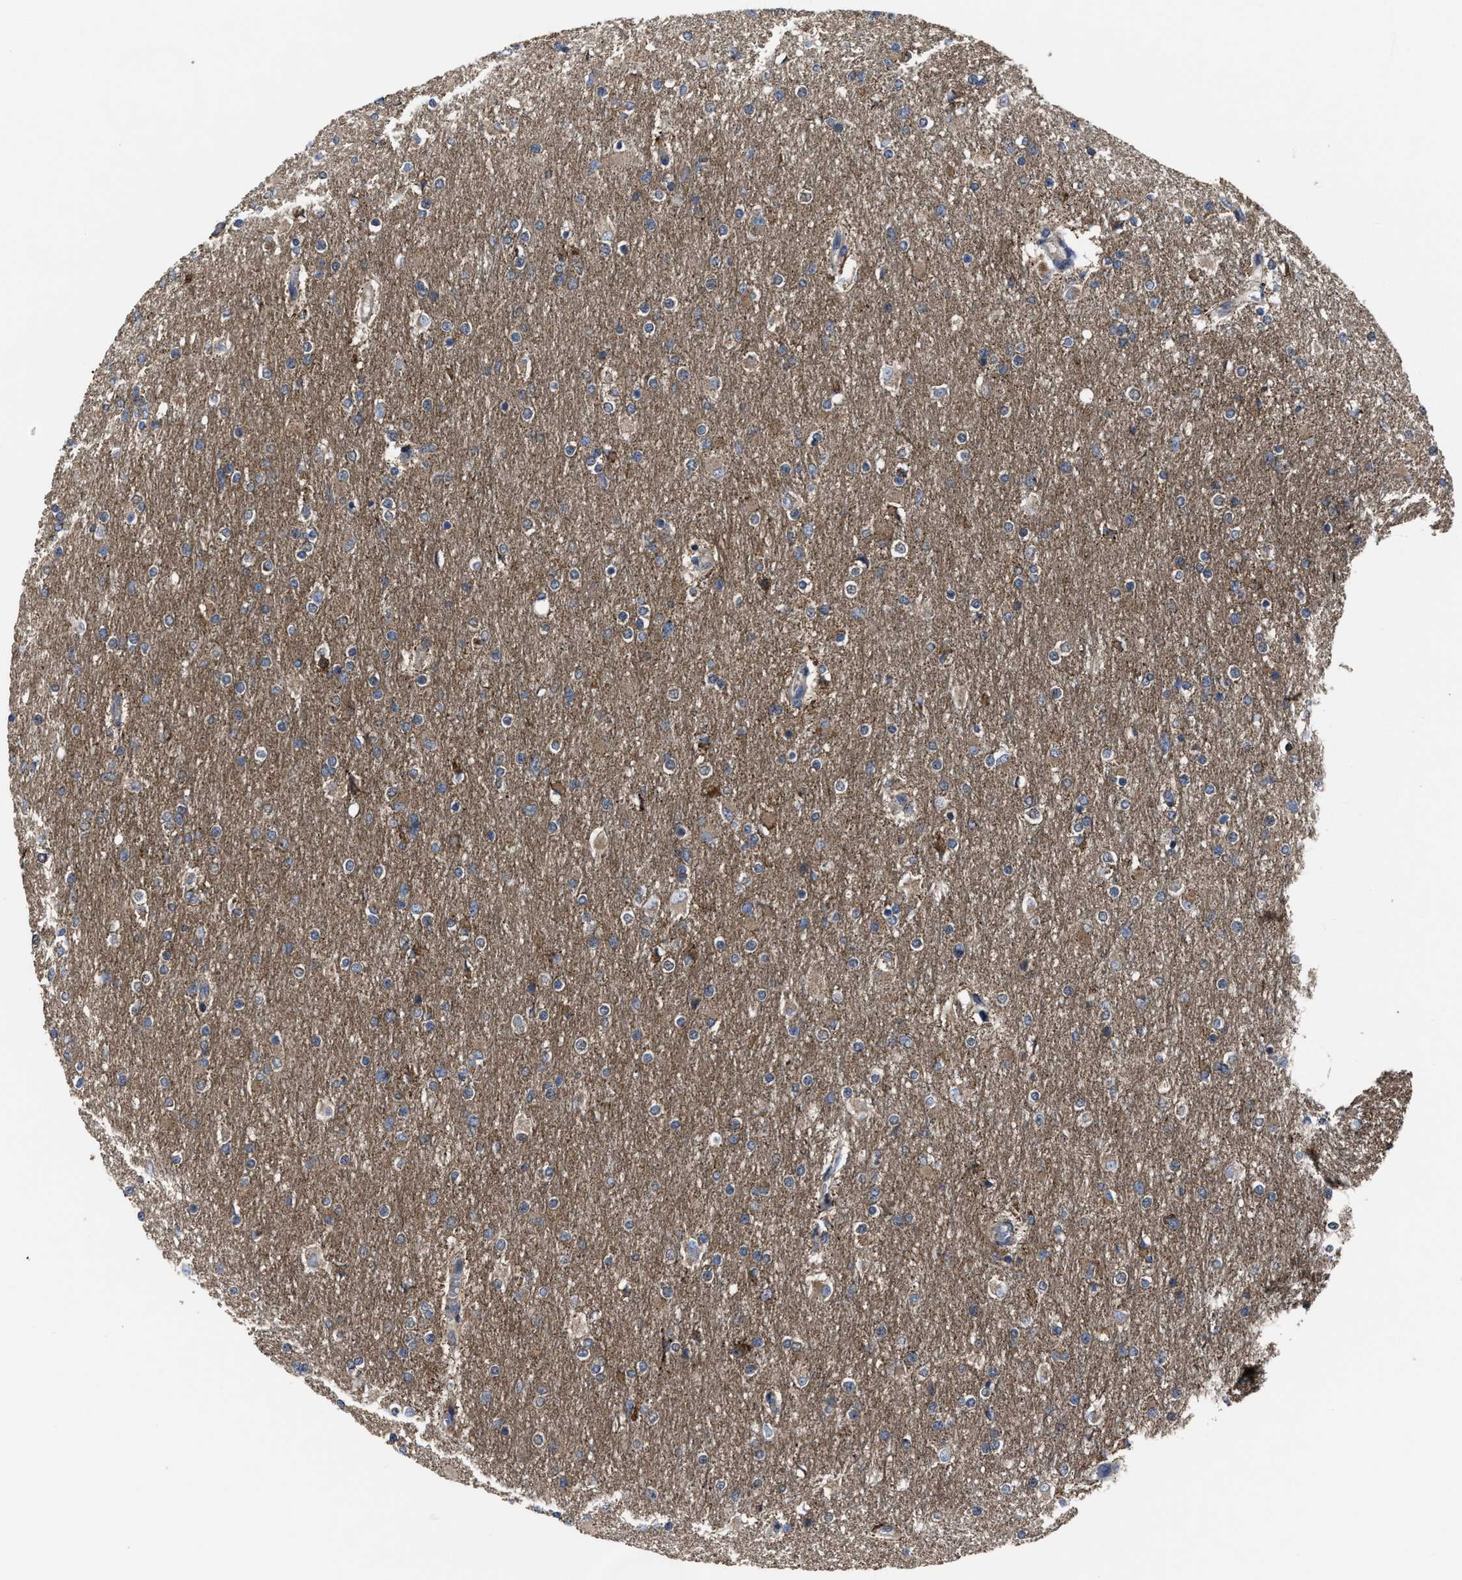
{"staining": {"intensity": "weak", "quantity": "25%-75%", "location": "cytoplasmic/membranous"}, "tissue": "glioma", "cell_type": "Tumor cells", "image_type": "cancer", "snomed": [{"axis": "morphology", "description": "Glioma, malignant, High grade"}, {"axis": "topography", "description": "Cerebral cortex"}], "caption": "Protein staining demonstrates weak cytoplasmic/membranous staining in about 25%-75% of tumor cells in malignant high-grade glioma.", "gene": "PASK", "patient": {"sex": "female", "age": 36}}